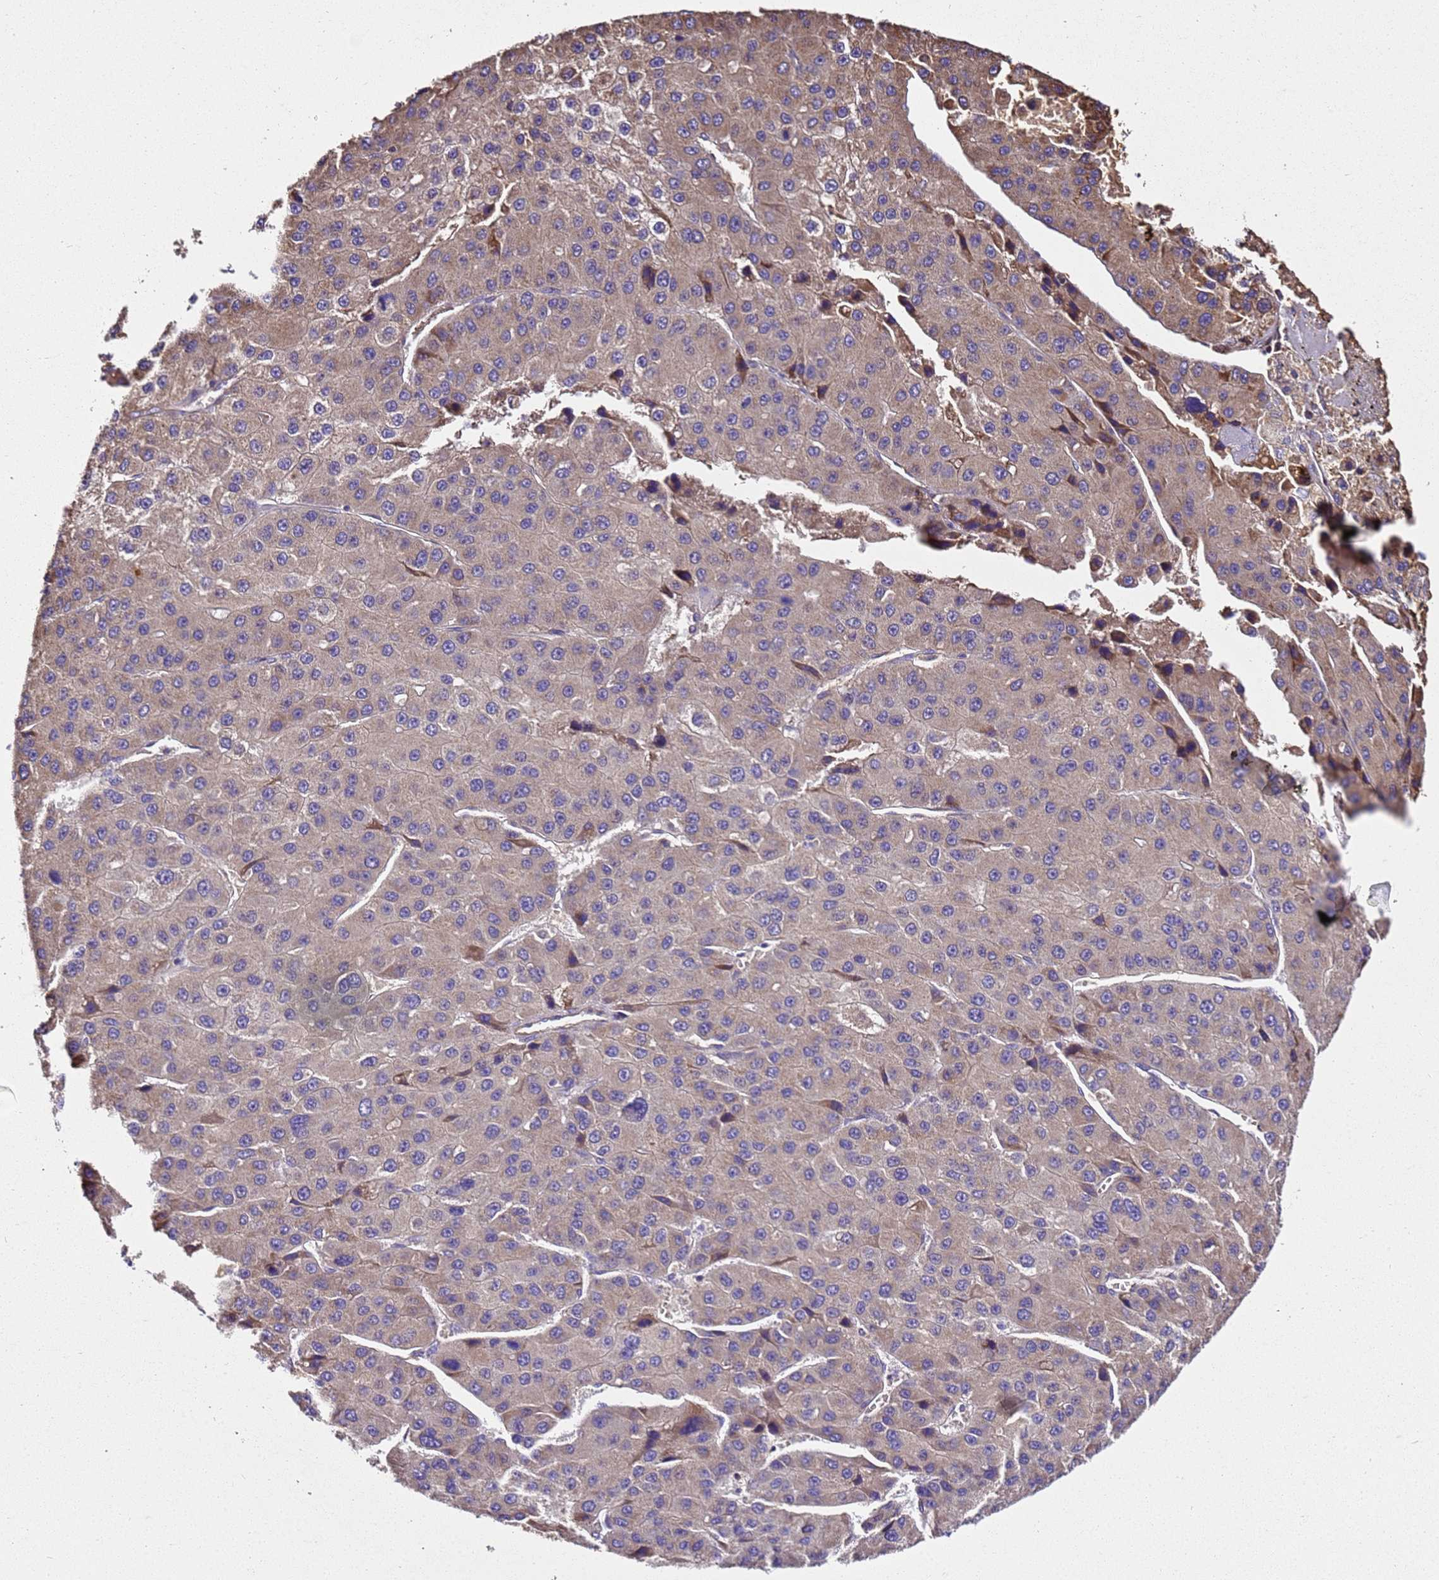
{"staining": {"intensity": "moderate", "quantity": "25%-75%", "location": "cytoplasmic/membranous"}, "tissue": "liver cancer", "cell_type": "Tumor cells", "image_type": "cancer", "snomed": [{"axis": "morphology", "description": "Carcinoma, Hepatocellular, NOS"}, {"axis": "topography", "description": "Liver"}], "caption": "This histopathology image shows IHC staining of hepatocellular carcinoma (liver), with medium moderate cytoplasmic/membranous staining in about 25%-75% of tumor cells.", "gene": "LRRIQ1", "patient": {"sex": "female", "age": 73}}